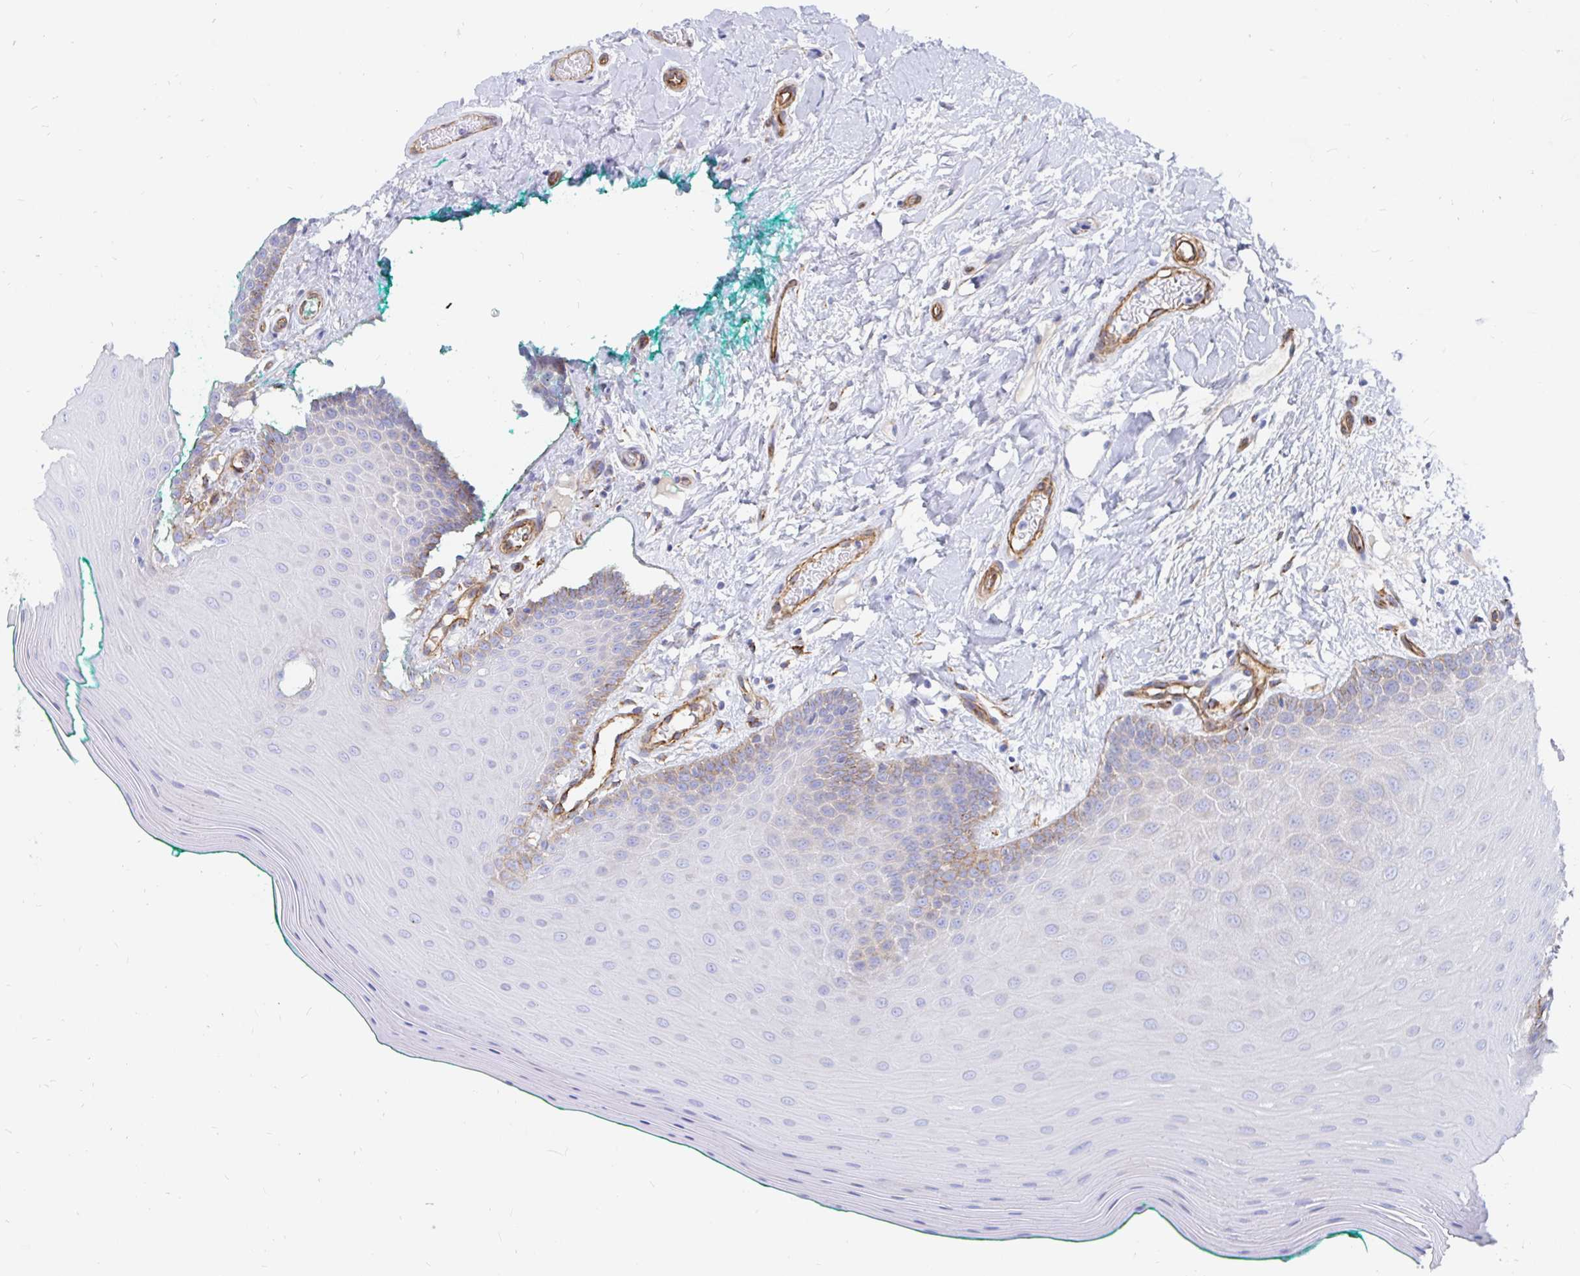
{"staining": {"intensity": "weak", "quantity": "<25%", "location": "cytoplasmic/membranous"}, "tissue": "oral mucosa", "cell_type": "Squamous epithelial cells", "image_type": "normal", "snomed": [{"axis": "morphology", "description": "Normal tissue, NOS"}, {"axis": "topography", "description": "Oral tissue"}], "caption": "This is a photomicrograph of IHC staining of unremarkable oral mucosa, which shows no staining in squamous epithelial cells.", "gene": "COX16", "patient": {"sex": "female", "age": 40}}